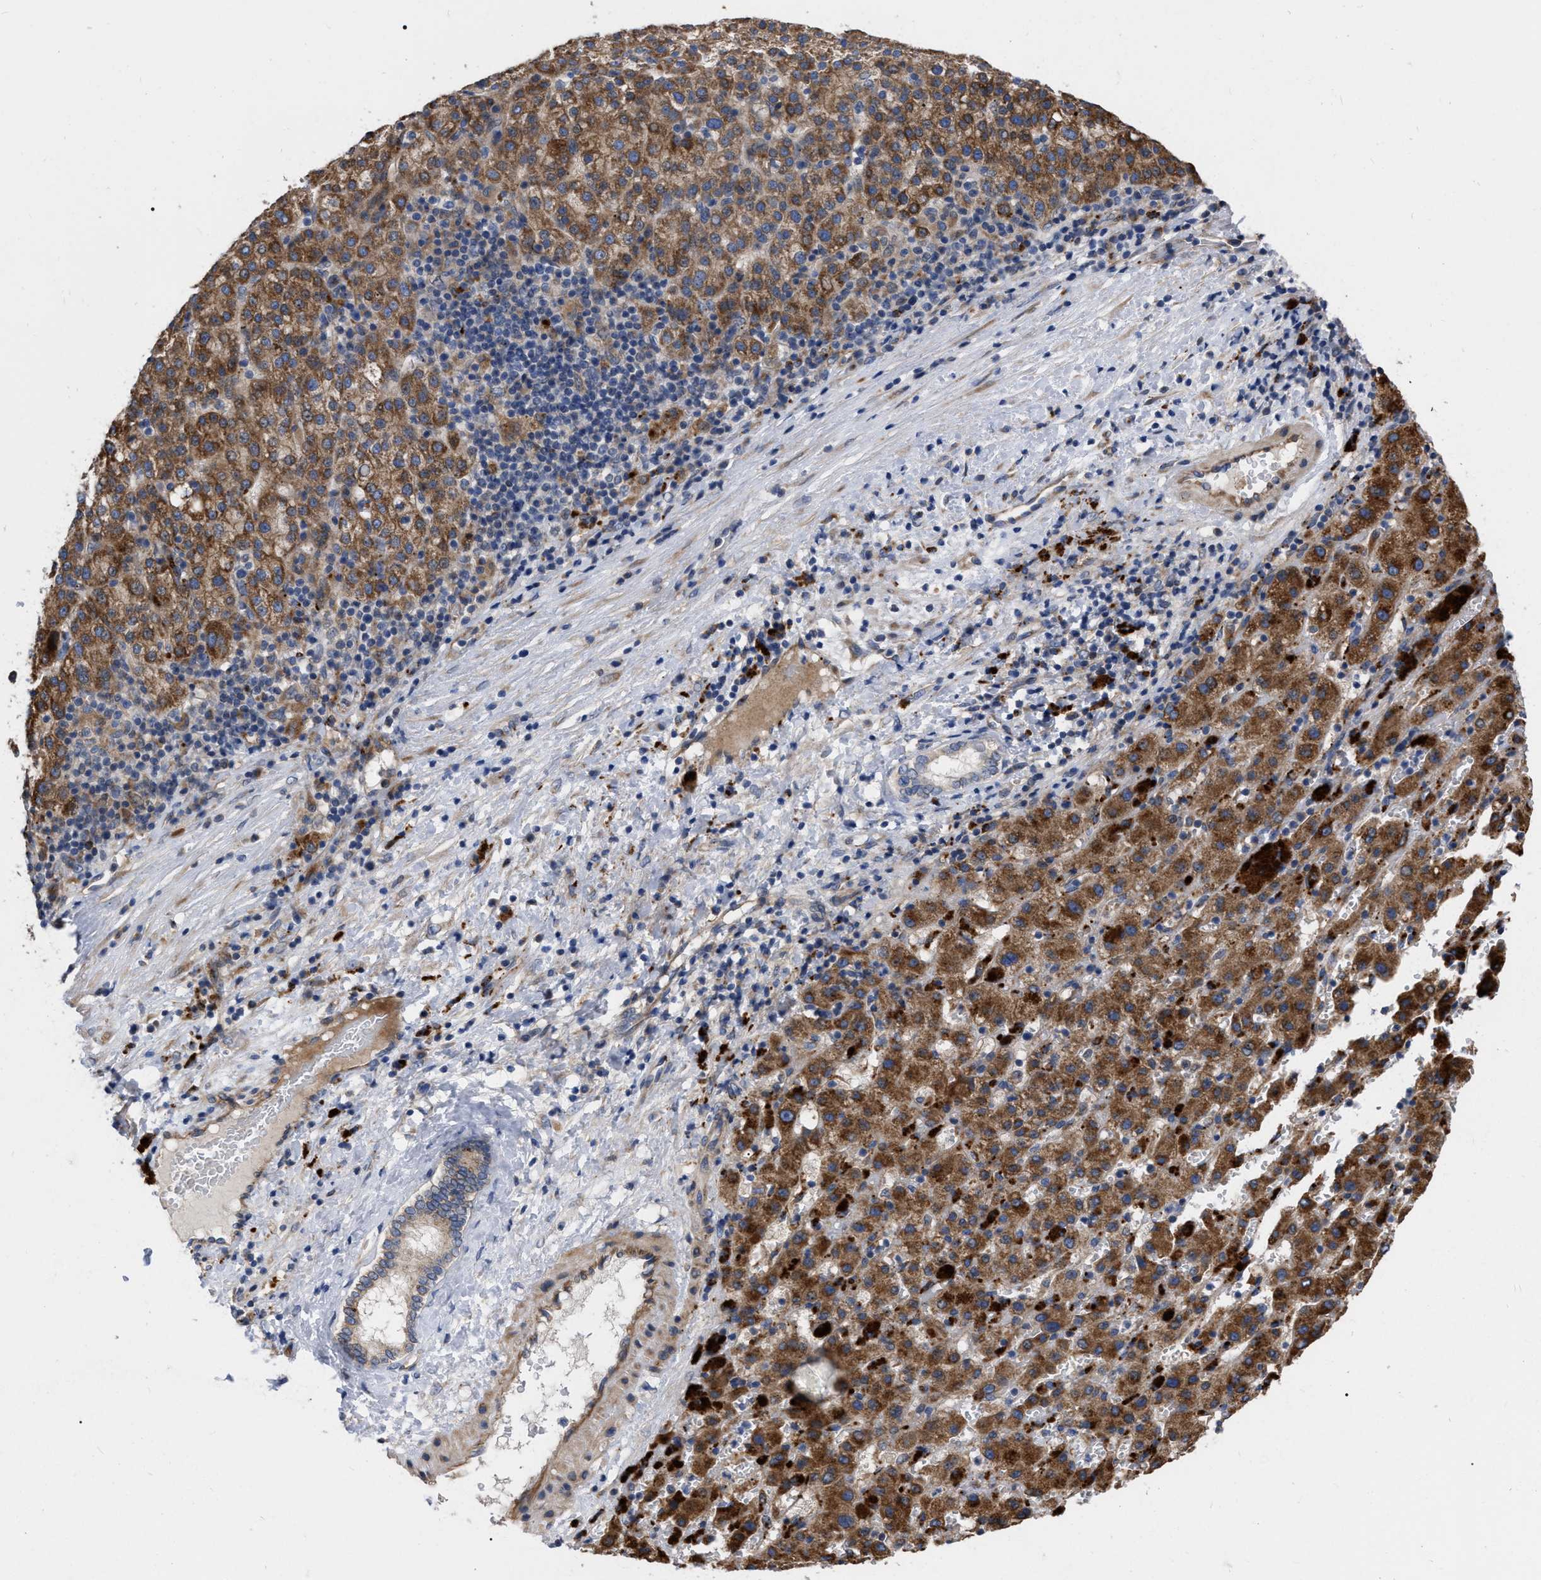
{"staining": {"intensity": "moderate", "quantity": ">75%", "location": "cytoplasmic/membranous"}, "tissue": "liver cancer", "cell_type": "Tumor cells", "image_type": "cancer", "snomed": [{"axis": "morphology", "description": "Carcinoma, Hepatocellular, NOS"}, {"axis": "topography", "description": "Liver"}], "caption": "Liver cancer (hepatocellular carcinoma) tissue shows moderate cytoplasmic/membranous expression in approximately >75% of tumor cells, visualized by immunohistochemistry. The protein is stained brown, and the nuclei are stained in blue (DAB IHC with brightfield microscopy, high magnification).", "gene": "MLST8", "patient": {"sex": "female", "age": 58}}